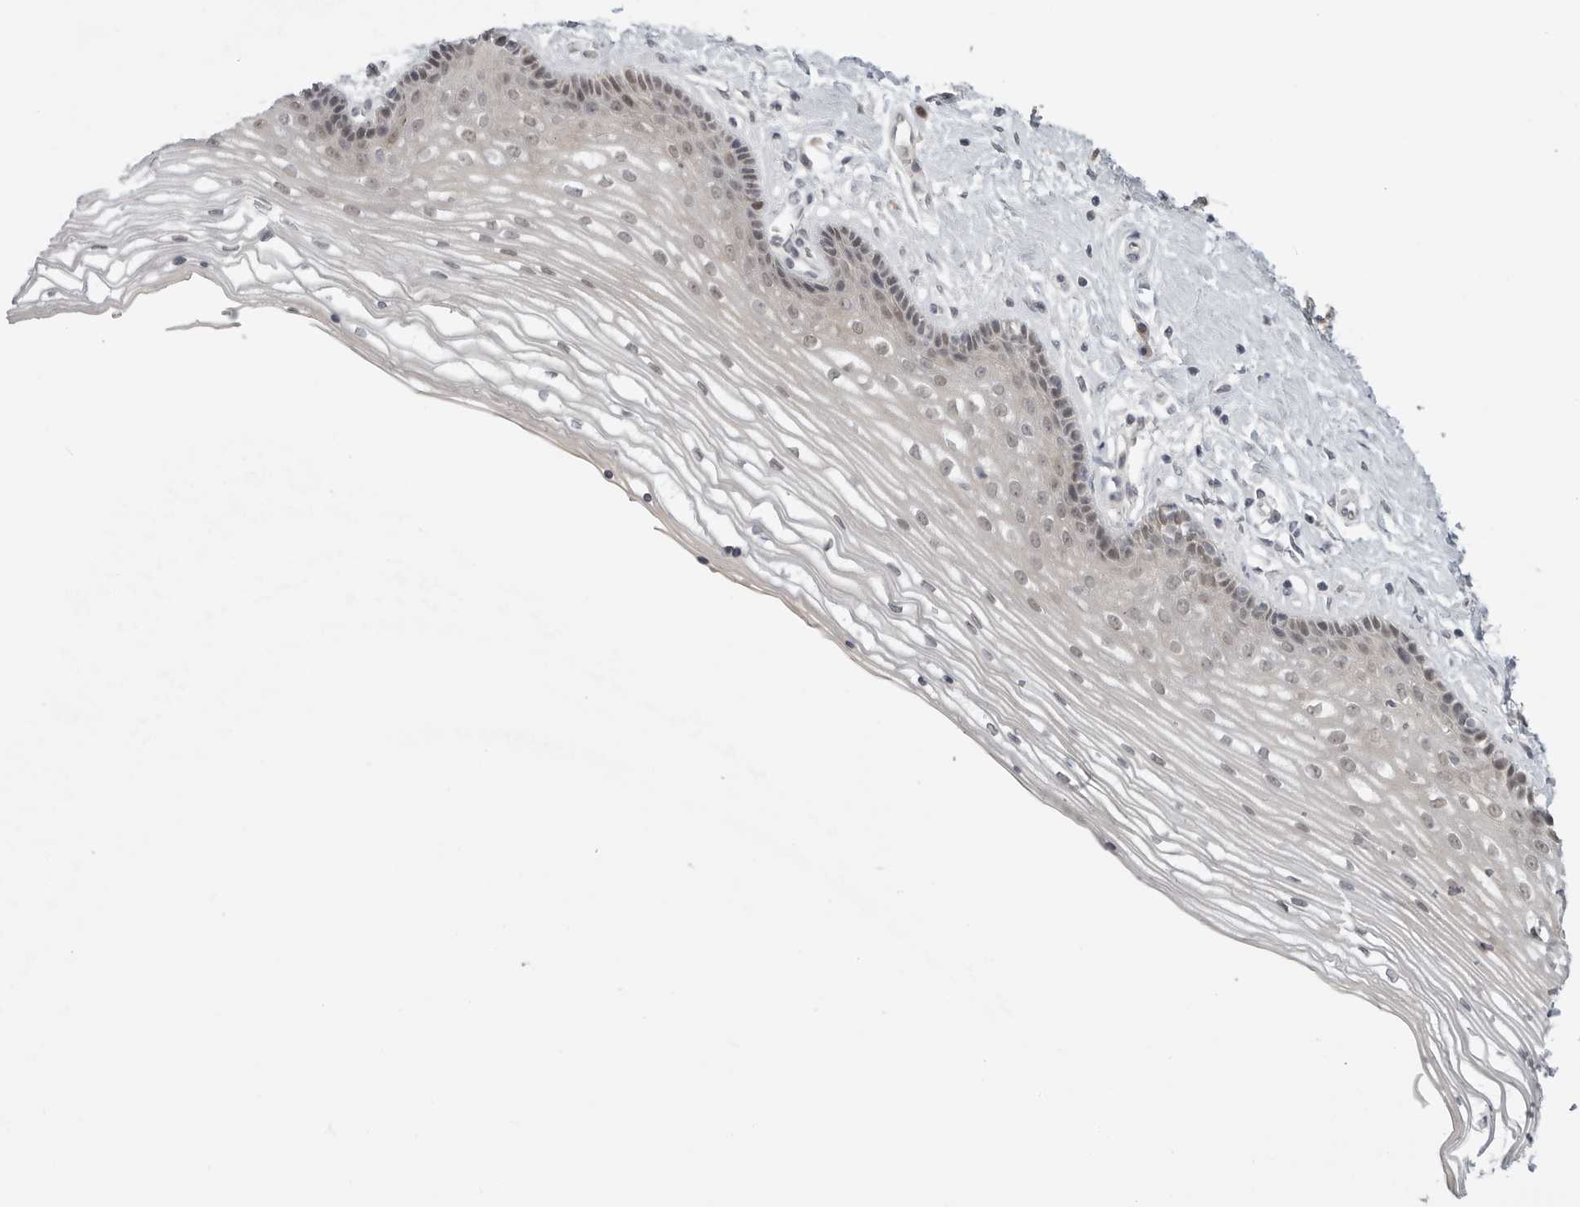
{"staining": {"intensity": "weak", "quantity": "<25%", "location": "cytoplasmic/membranous,nuclear"}, "tissue": "vagina", "cell_type": "Squamous epithelial cells", "image_type": "normal", "snomed": [{"axis": "morphology", "description": "Normal tissue, NOS"}, {"axis": "topography", "description": "Vagina"}], "caption": "A micrograph of vagina stained for a protein reveals no brown staining in squamous epithelial cells.", "gene": "CTIF", "patient": {"sex": "female", "age": 46}}